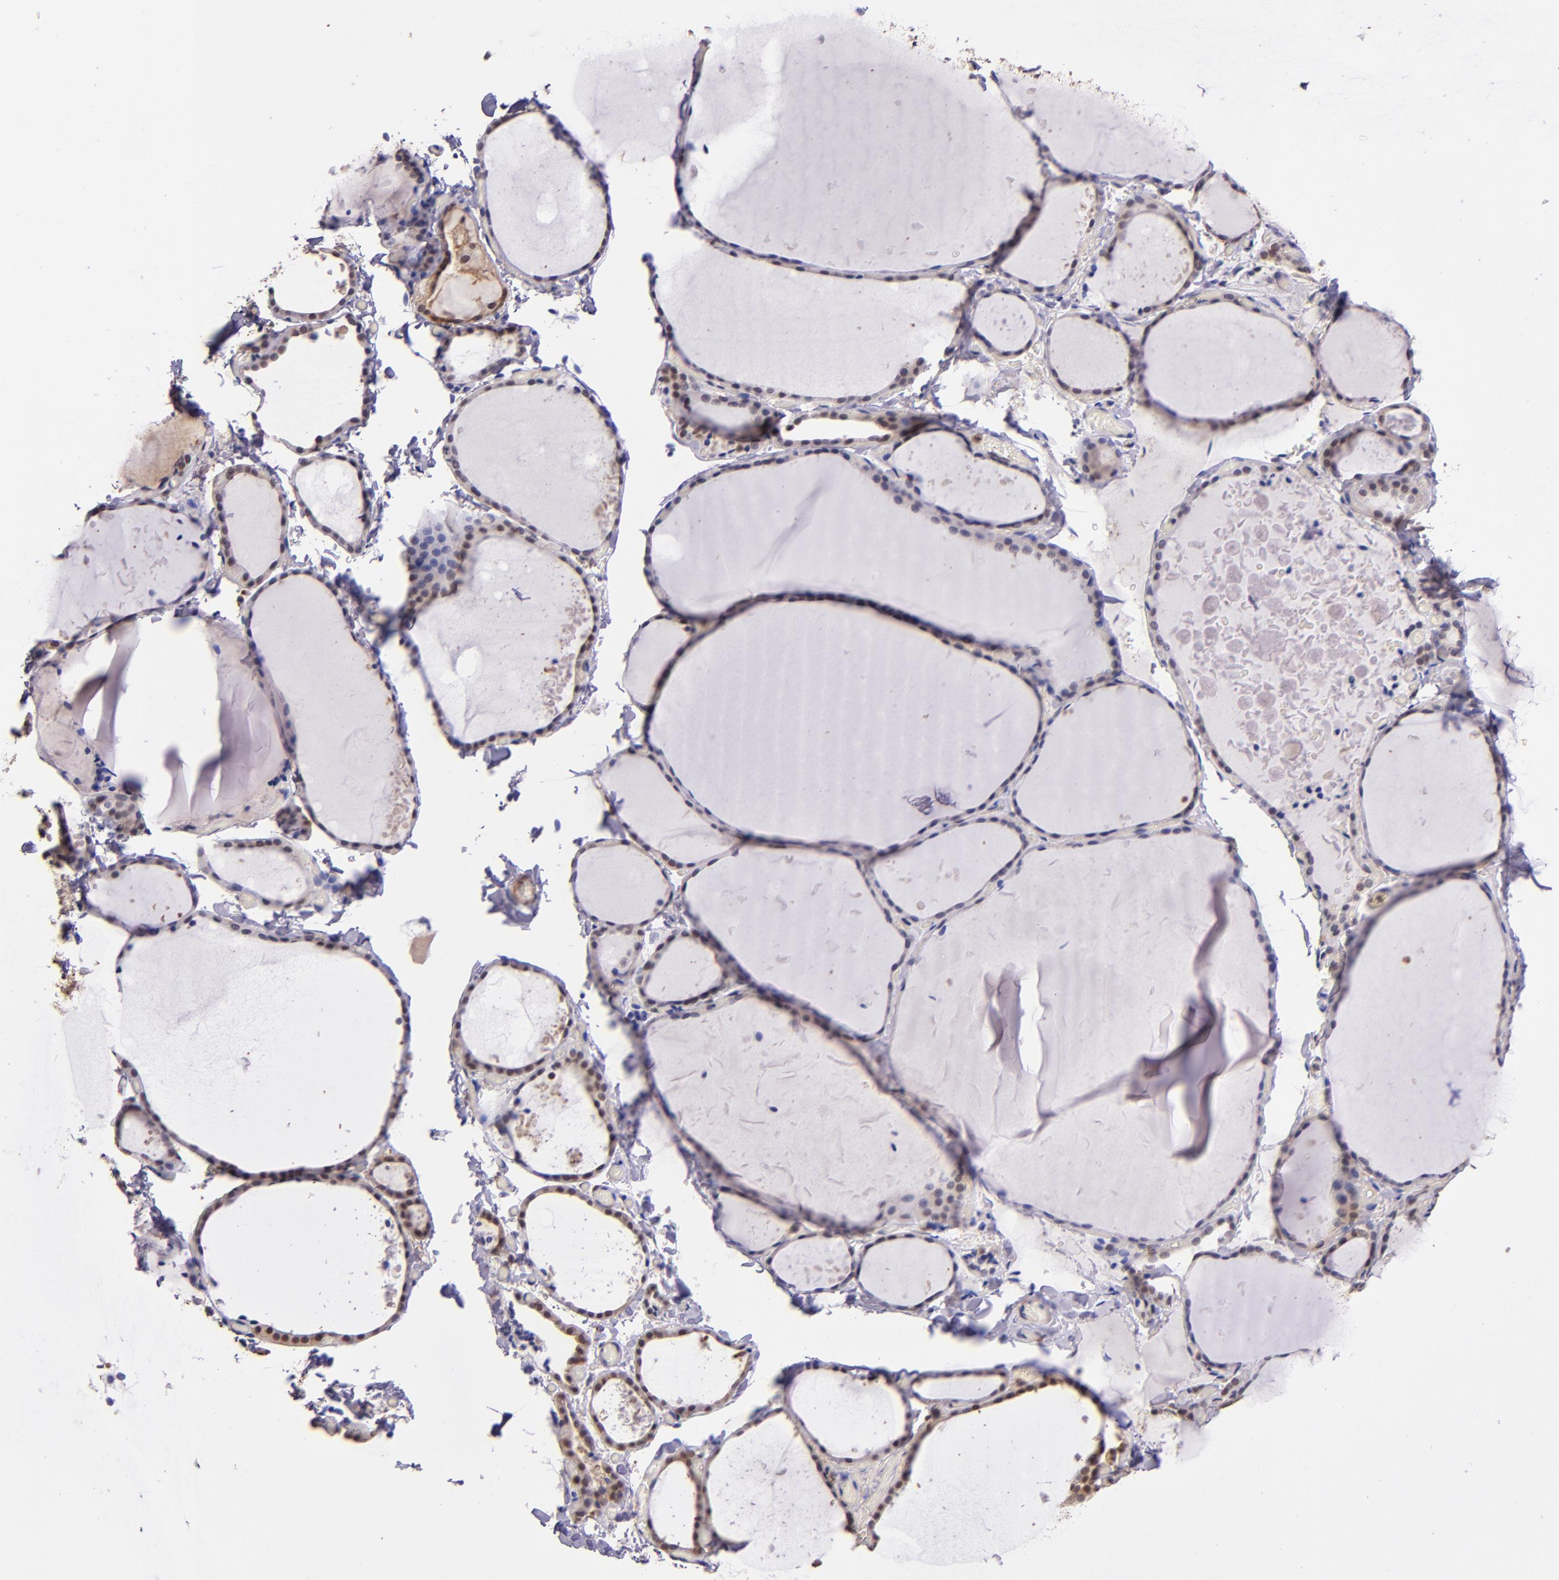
{"staining": {"intensity": "moderate", "quantity": ">75%", "location": "cytoplasmic/membranous,nuclear"}, "tissue": "thyroid gland", "cell_type": "Glandular cells", "image_type": "normal", "snomed": [{"axis": "morphology", "description": "Normal tissue, NOS"}, {"axis": "topography", "description": "Thyroid gland"}], "caption": "Immunohistochemical staining of normal thyroid gland reveals >75% levels of moderate cytoplasmic/membranous,nuclear protein staining in approximately >75% of glandular cells. (DAB = brown stain, brightfield microscopy at high magnification).", "gene": "STAT6", "patient": {"sex": "female", "age": 22}}